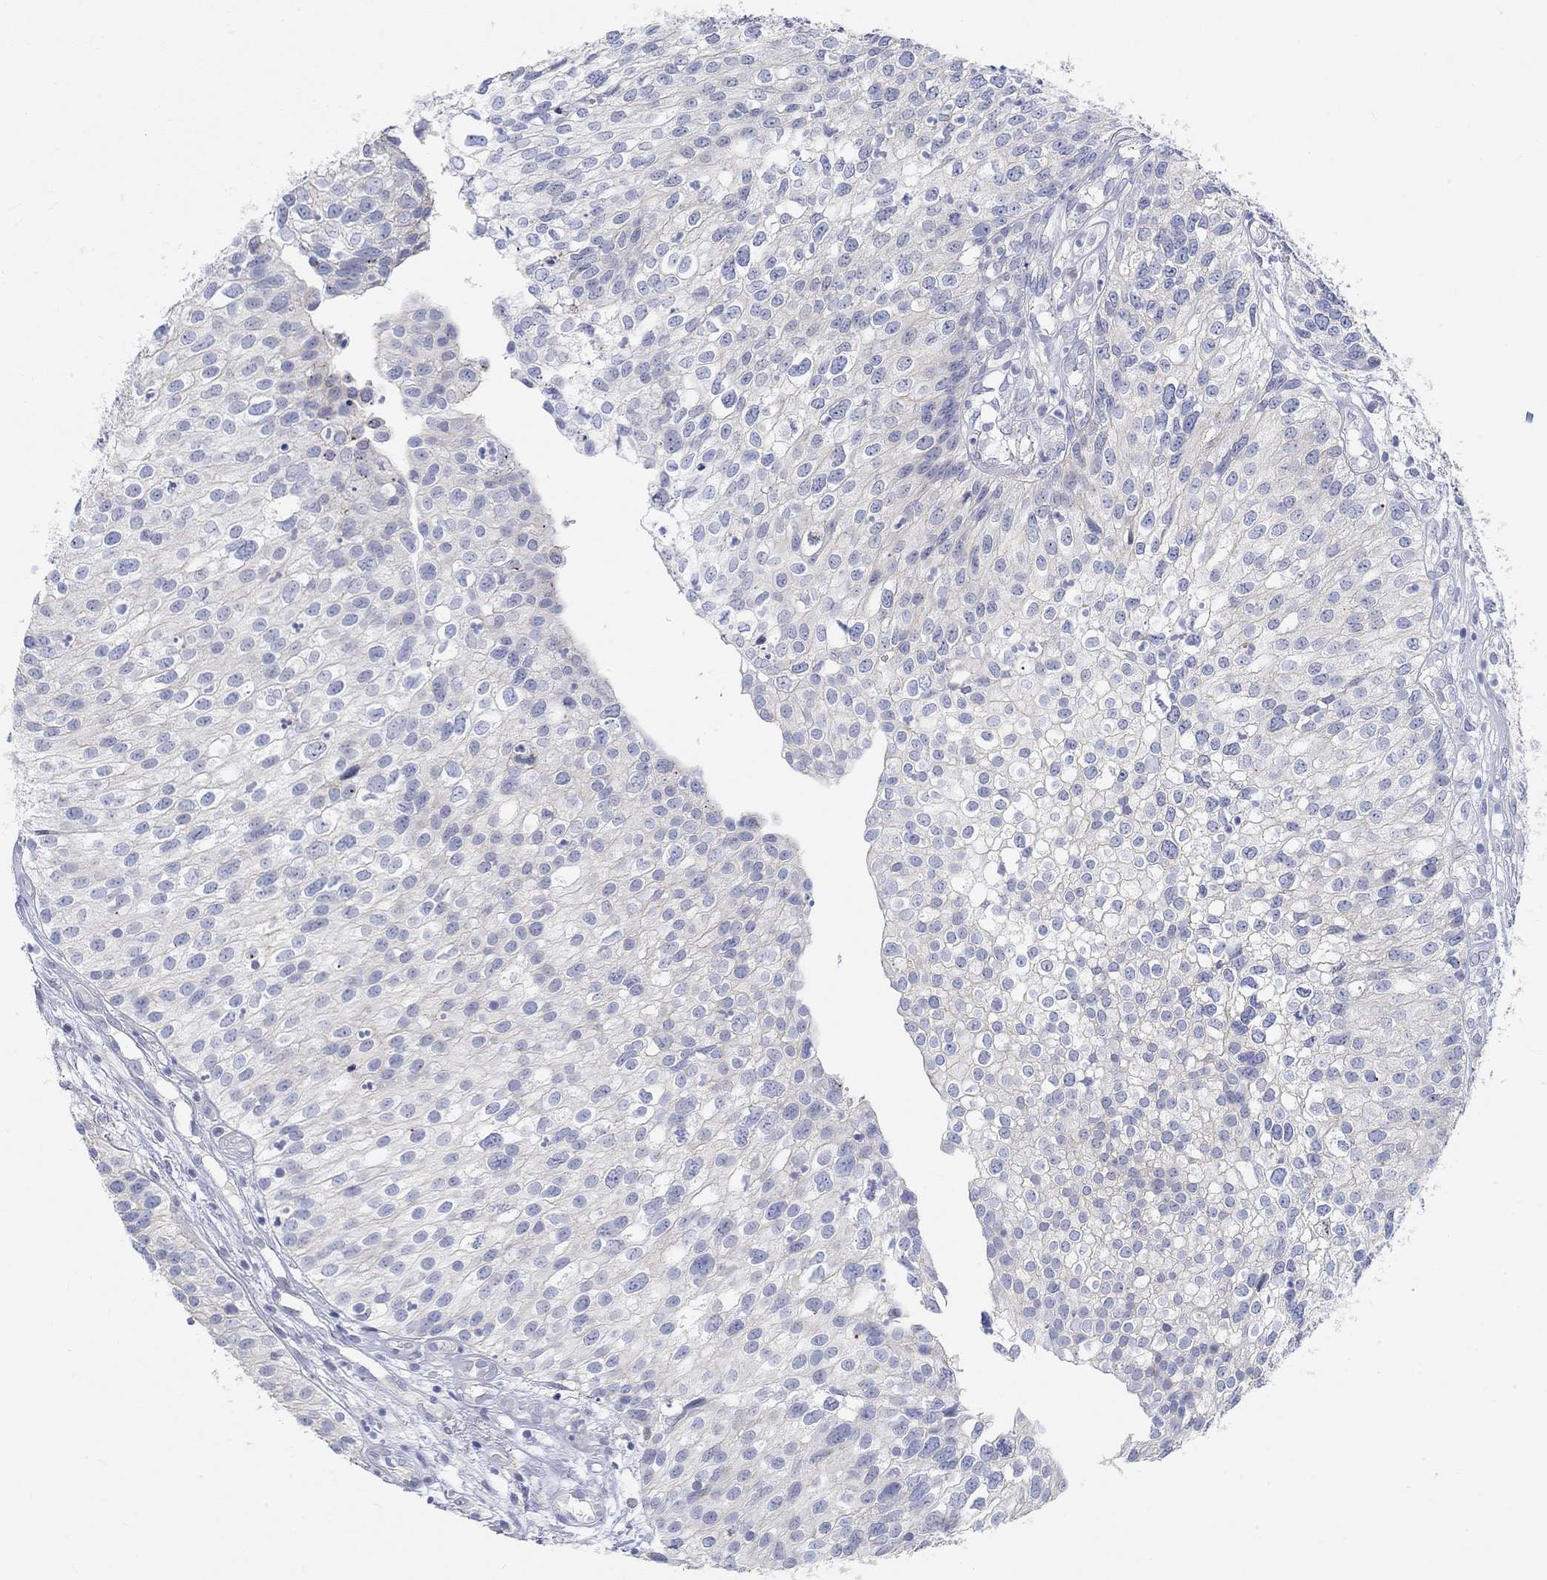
{"staining": {"intensity": "negative", "quantity": "none", "location": "none"}, "tissue": "urothelial cancer", "cell_type": "Tumor cells", "image_type": "cancer", "snomed": [{"axis": "morphology", "description": "Urothelial carcinoma, High grade"}, {"axis": "topography", "description": "Urinary bladder"}], "caption": "There is no significant positivity in tumor cells of high-grade urothelial carcinoma.", "gene": "NAV3", "patient": {"sex": "female", "age": 79}}